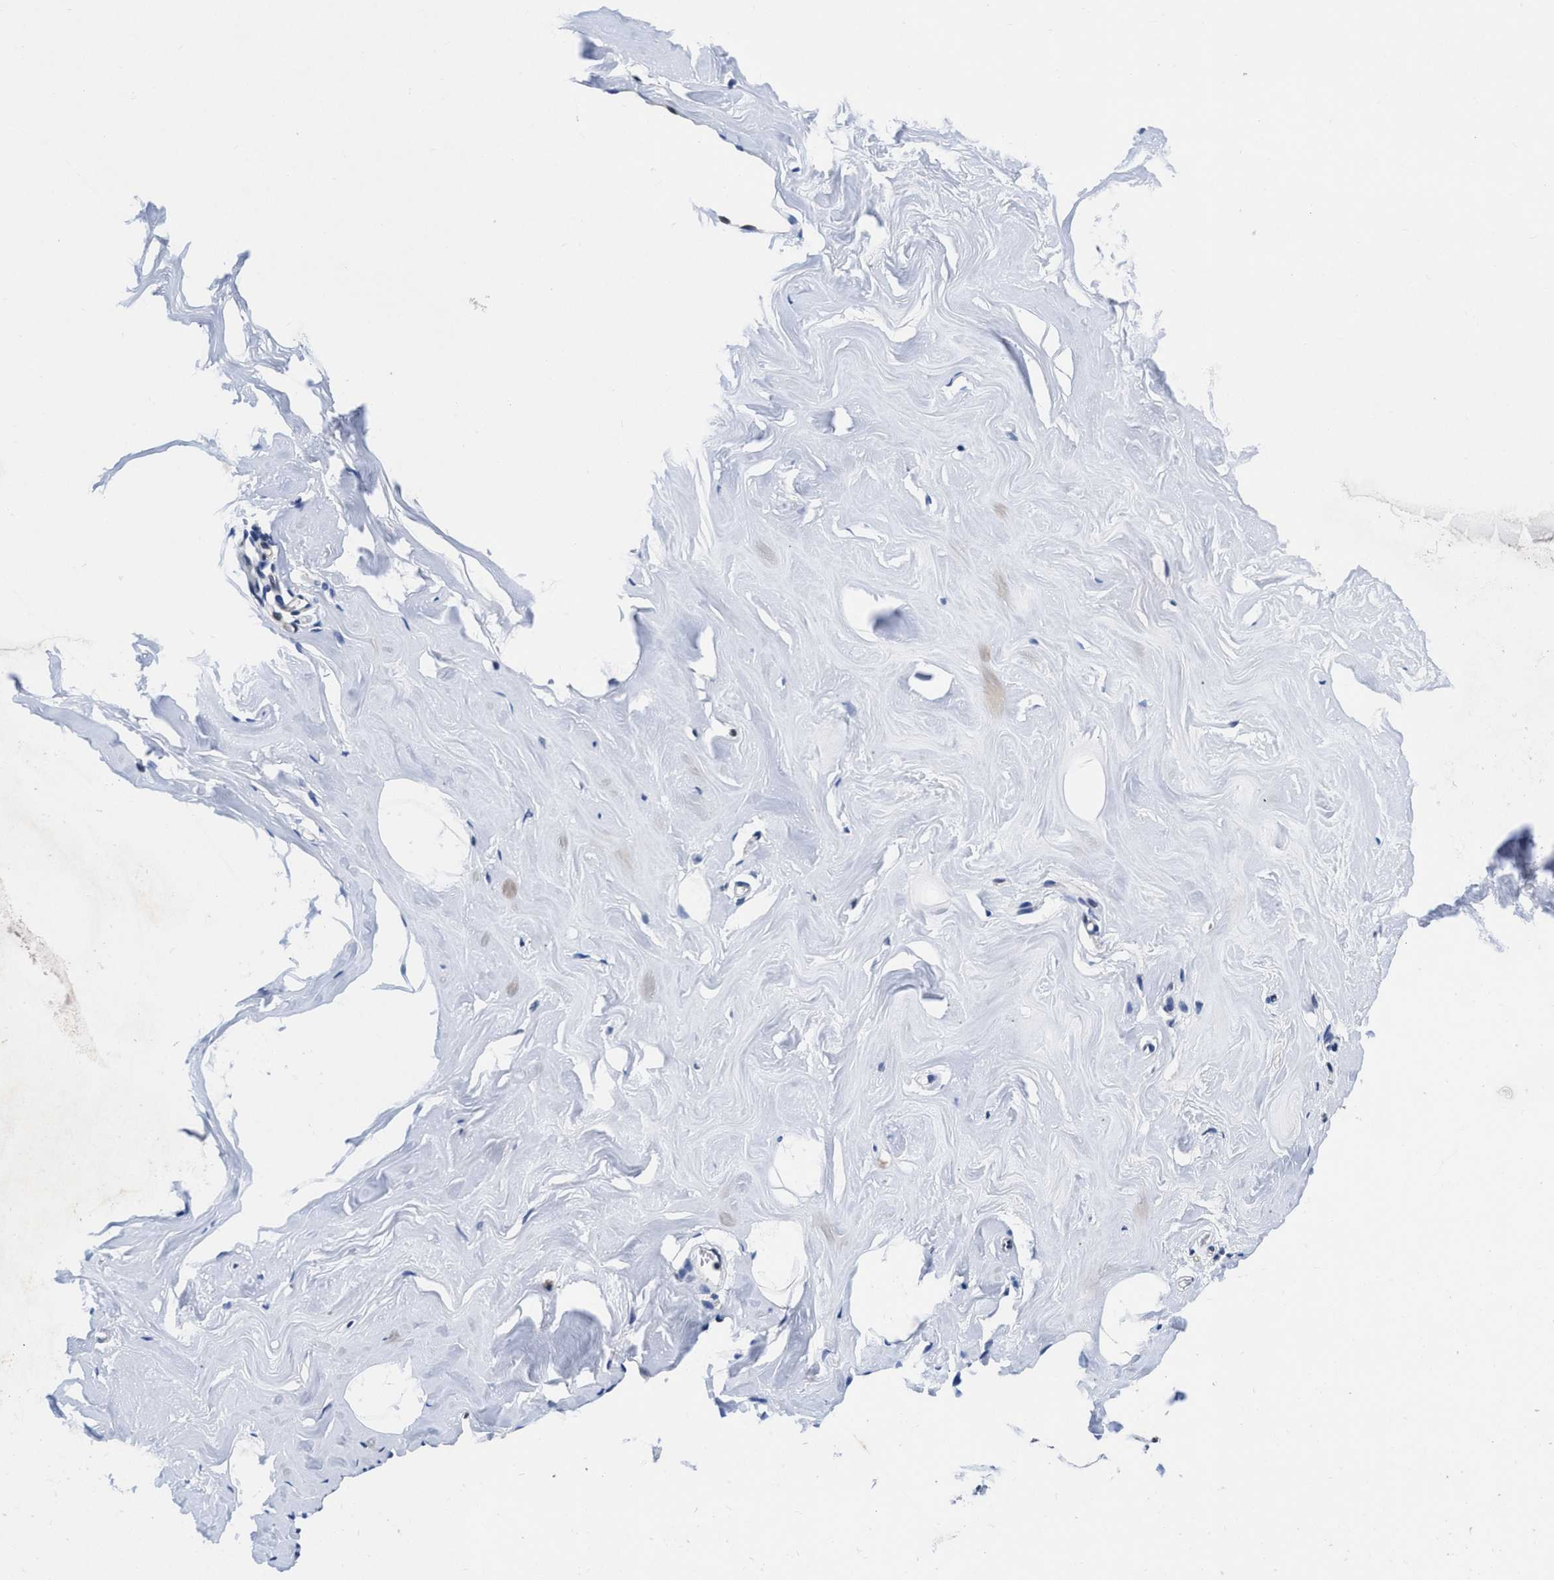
{"staining": {"intensity": "weak", "quantity": "25%-75%", "location": "cytoplasmic/membranous"}, "tissue": "adipose tissue", "cell_type": "Adipocytes", "image_type": "normal", "snomed": [{"axis": "morphology", "description": "Normal tissue, NOS"}, {"axis": "morphology", "description": "Fibrosis, NOS"}, {"axis": "topography", "description": "Breast"}, {"axis": "topography", "description": "Adipose tissue"}], "caption": "This is an image of immunohistochemistry staining of normal adipose tissue, which shows weak expression in the cytoplasmic/membranous of adipocytes.", "gene": "ACLY", "patient": {"sex": "female", "age": 39}}